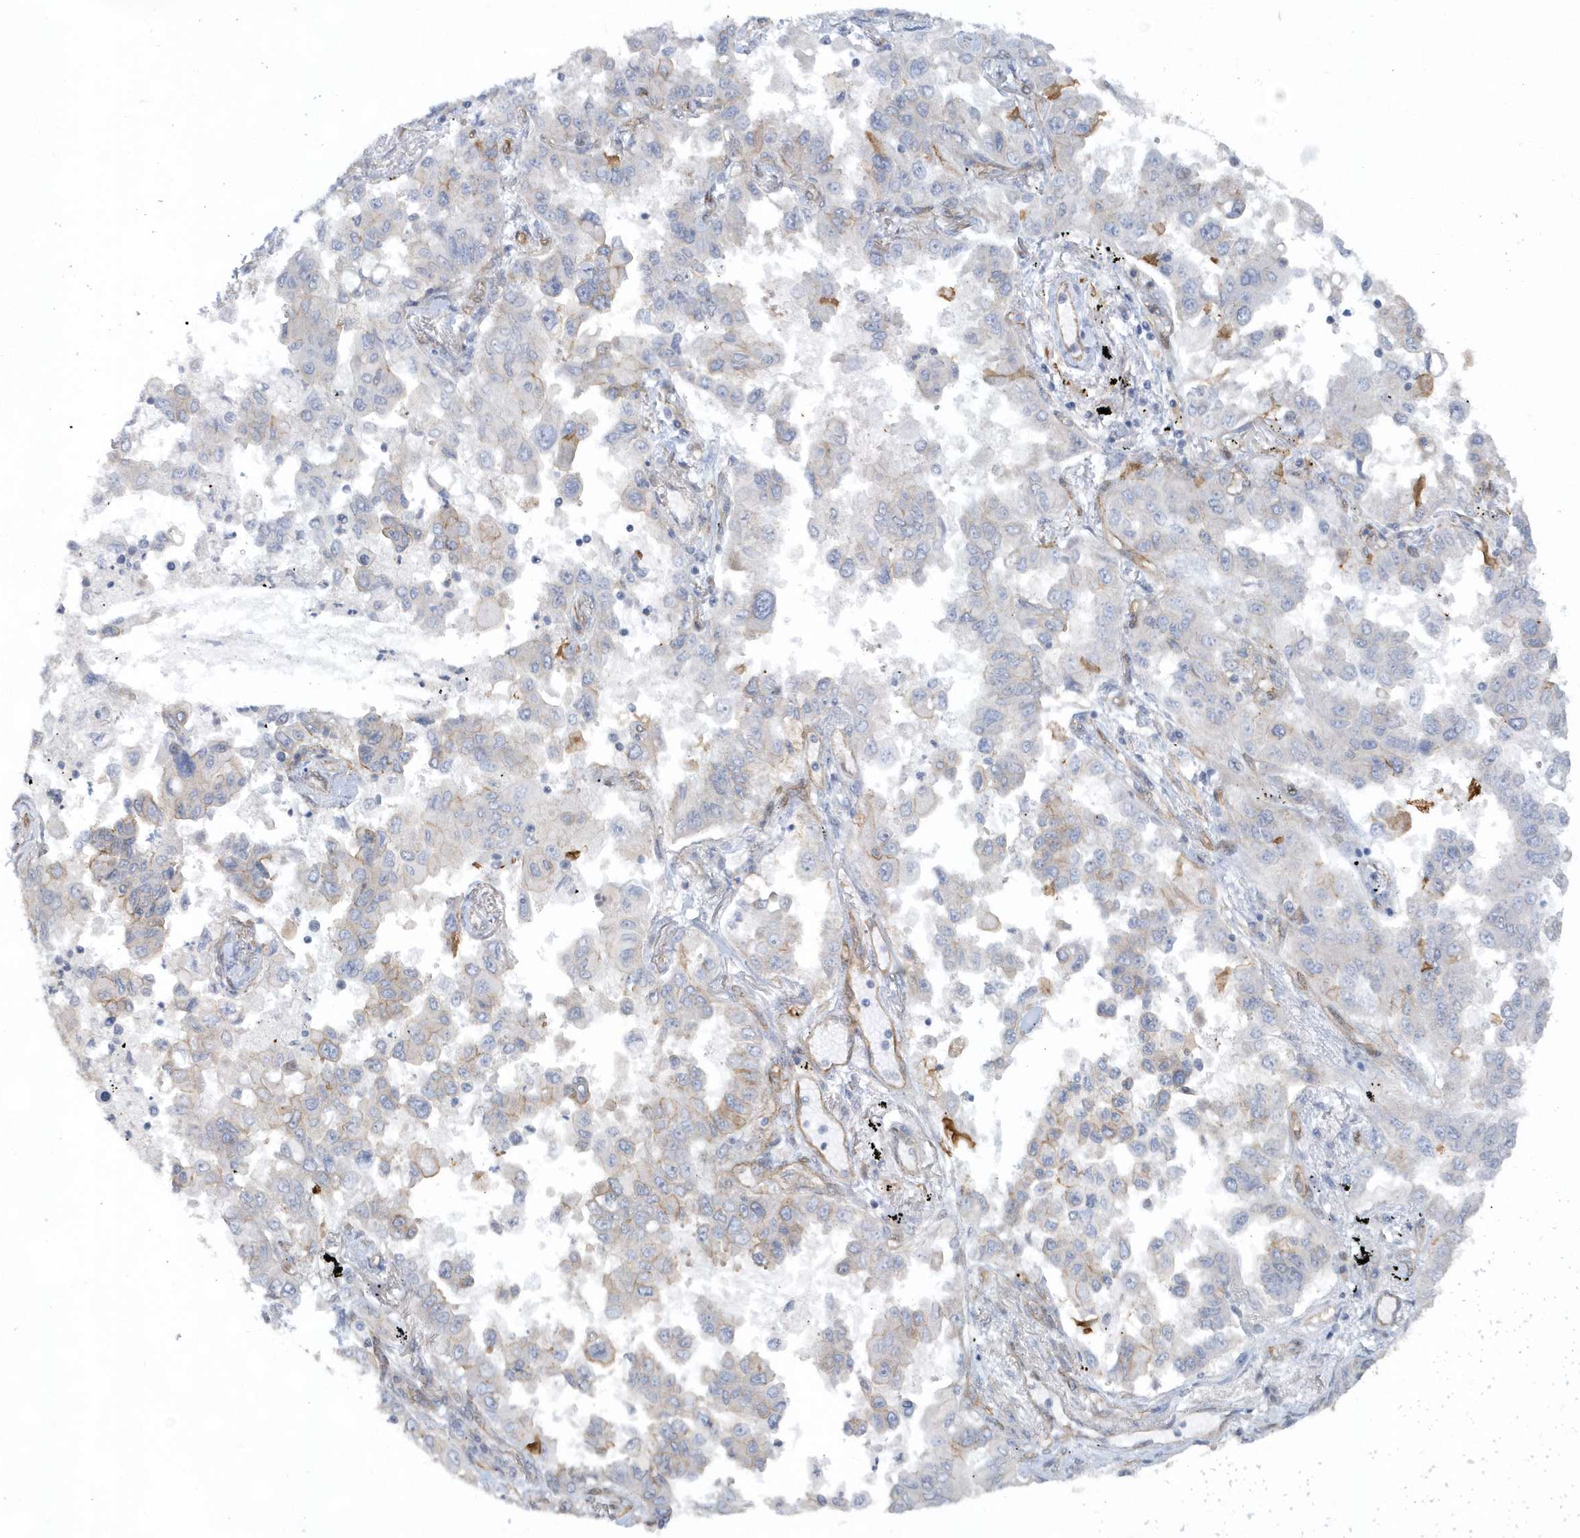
{"staining": {"intensity": "strong", "quantity": "25%-75%", "location": "cytoplasmic/membranous"}, "tissue": "lung cancer", "cell_type": "Tumor cells", "image_type": "cancer", "snomed": [{"axis": "morphology", "description": "Adenocarcinoma, NOS"}, {"axis": "topography", "description": "Lung"}], "caption": "Immunohistochemical staining of human lung cancer reveals high levels of strong cytoplasmic/membranous expression in approximately 25%-75% of tumor cells.", "gene": "RAI14", "patient": {"sex": "female", "age": 67}}